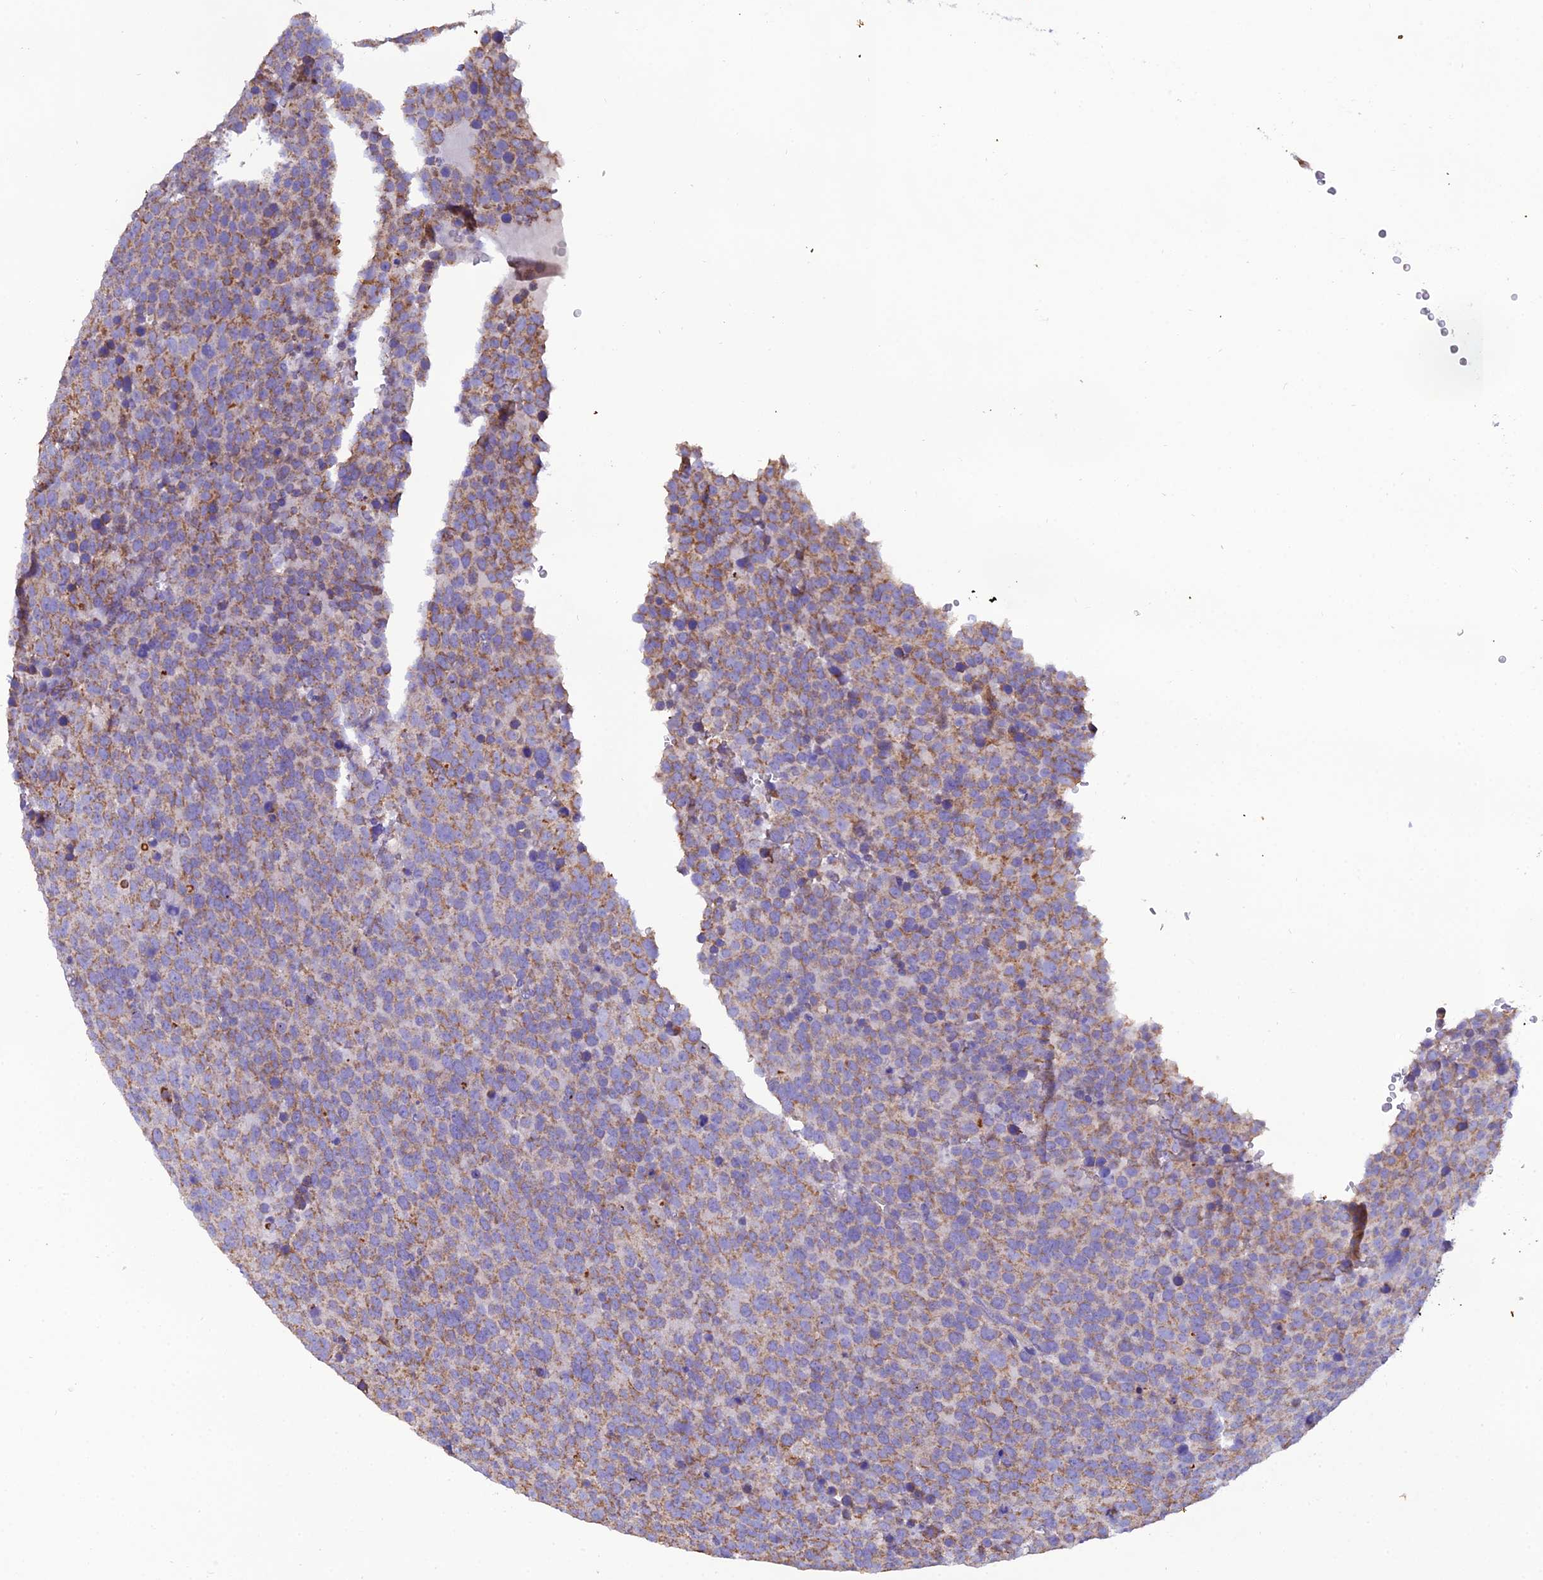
{"staining": {"intensity": "moderate", "quantity": ">75%", "location": "cytoplasmic/membranous"}, "tissue": "testis cancer", "cell_type": "Tumor cells", "image_type": "cancer", "snomed": [{"axis": "morphology", "description": "Seminoma, NOS"}, {"axis": "topography", "description": "Testis"}], "caption": "Testis cancer (seminoma) stained with a brown dye exhibits moderate cytoplasmic/membranous positive staining in about >75% of tumor cells.", "gene": "GPD1", "patient": {"sex": "male", "age": 71}}